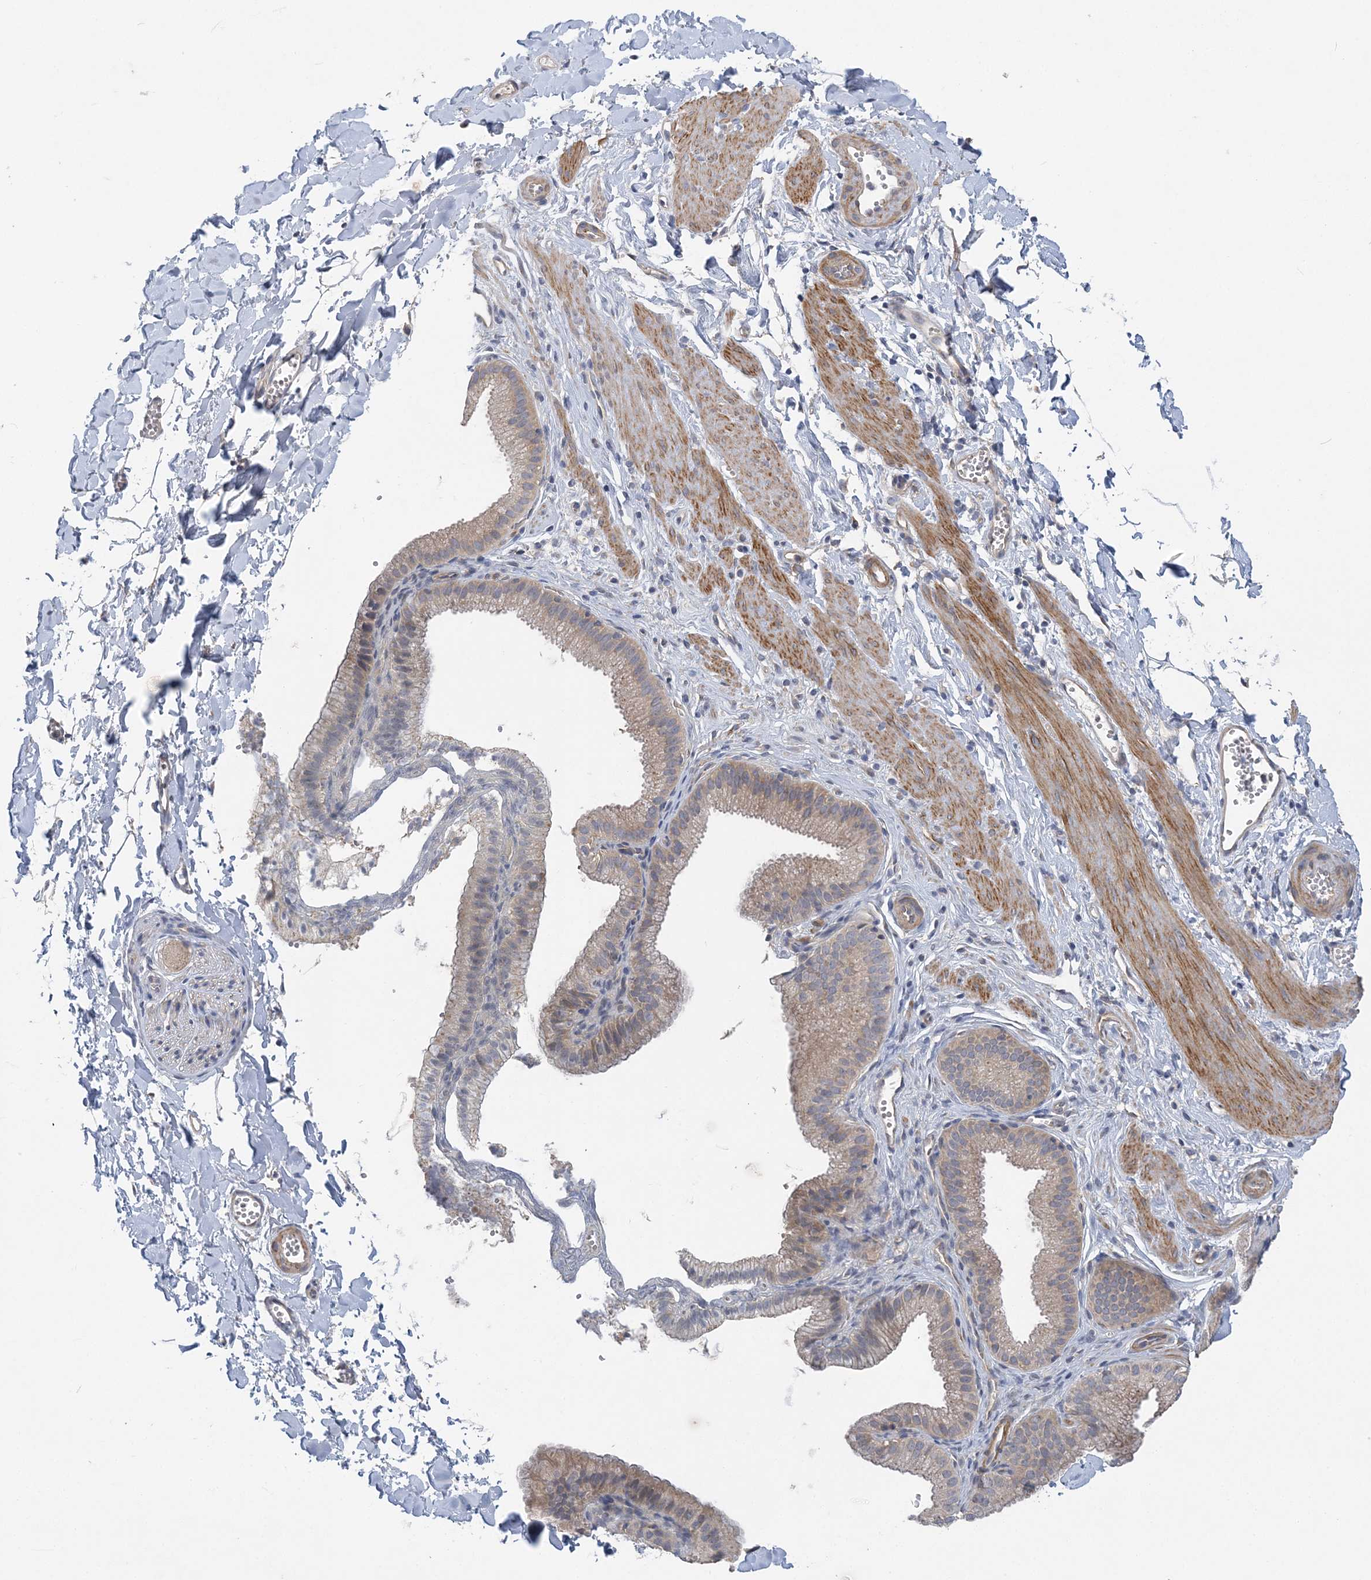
{"staining": {"intensity": "negative", "quantity": "none", "location": "none"}, "tissue": "adipose tissue", "cell_type": "Adipocytes", "image_type": "normal", "snomed": [{"axis": "morphology", "description": "Normal tissue, NOS"}, {"axis": "topography", "description": "Gallbladder"}, {"axis": "topography", "description": "Peripheral nerve tissue"}], "caption": "This micrograph is of benign adipose tissue stained with immunohistochemistry to label a protein in brown with the nuclei are counter-stained blue. There is no positivity in adipocytes. (DAB immunohistochemistry (IHC) visualized using brightfield microscopy, high magnification).", "gene": "MAP4K5", "patient": {"sex": "male", "age": 38}}